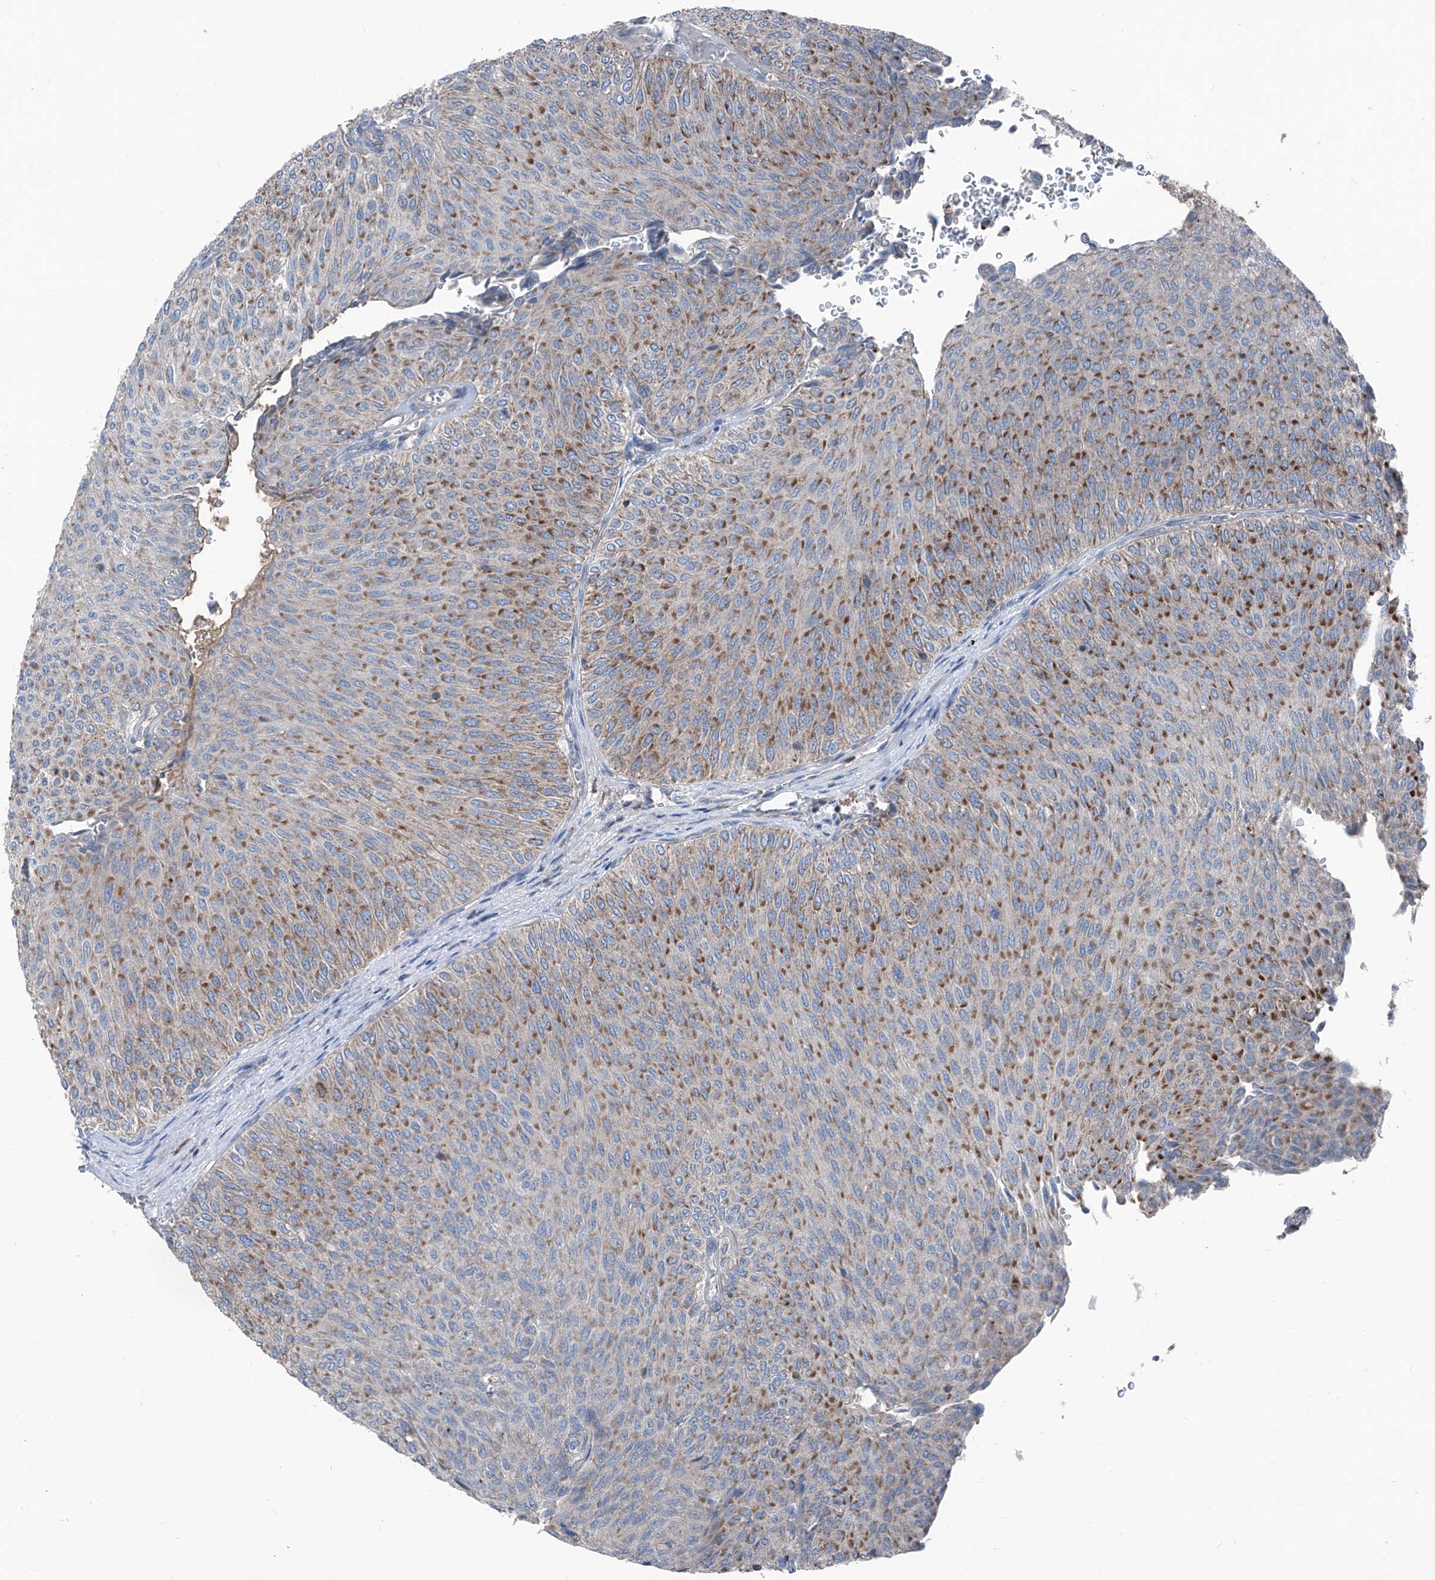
{"staining": {"intensity": "moderate", "quantity": ">75%", "location": "cytoplasmic/membranous"}, "tissue": "urothelial cancer", "cell_type": "Tumor cells", "image_type": "cancer", "snomed": [{"axis": "morphology", "description": "Urothelial carcinoma, Low grade"}, {"axis": "topography", "description": "Urinary bladder"}], "caption": "The immunohistochemical stain labels moderate cytoplasmic/membranous staining in tumor cells of low-grade urothelial carcinoma tissue. (DAB = brown stain, brightfield microscopy at high magnification).", "gene": "GPAT3", "patient": {"sex": "male", "age": 78}}